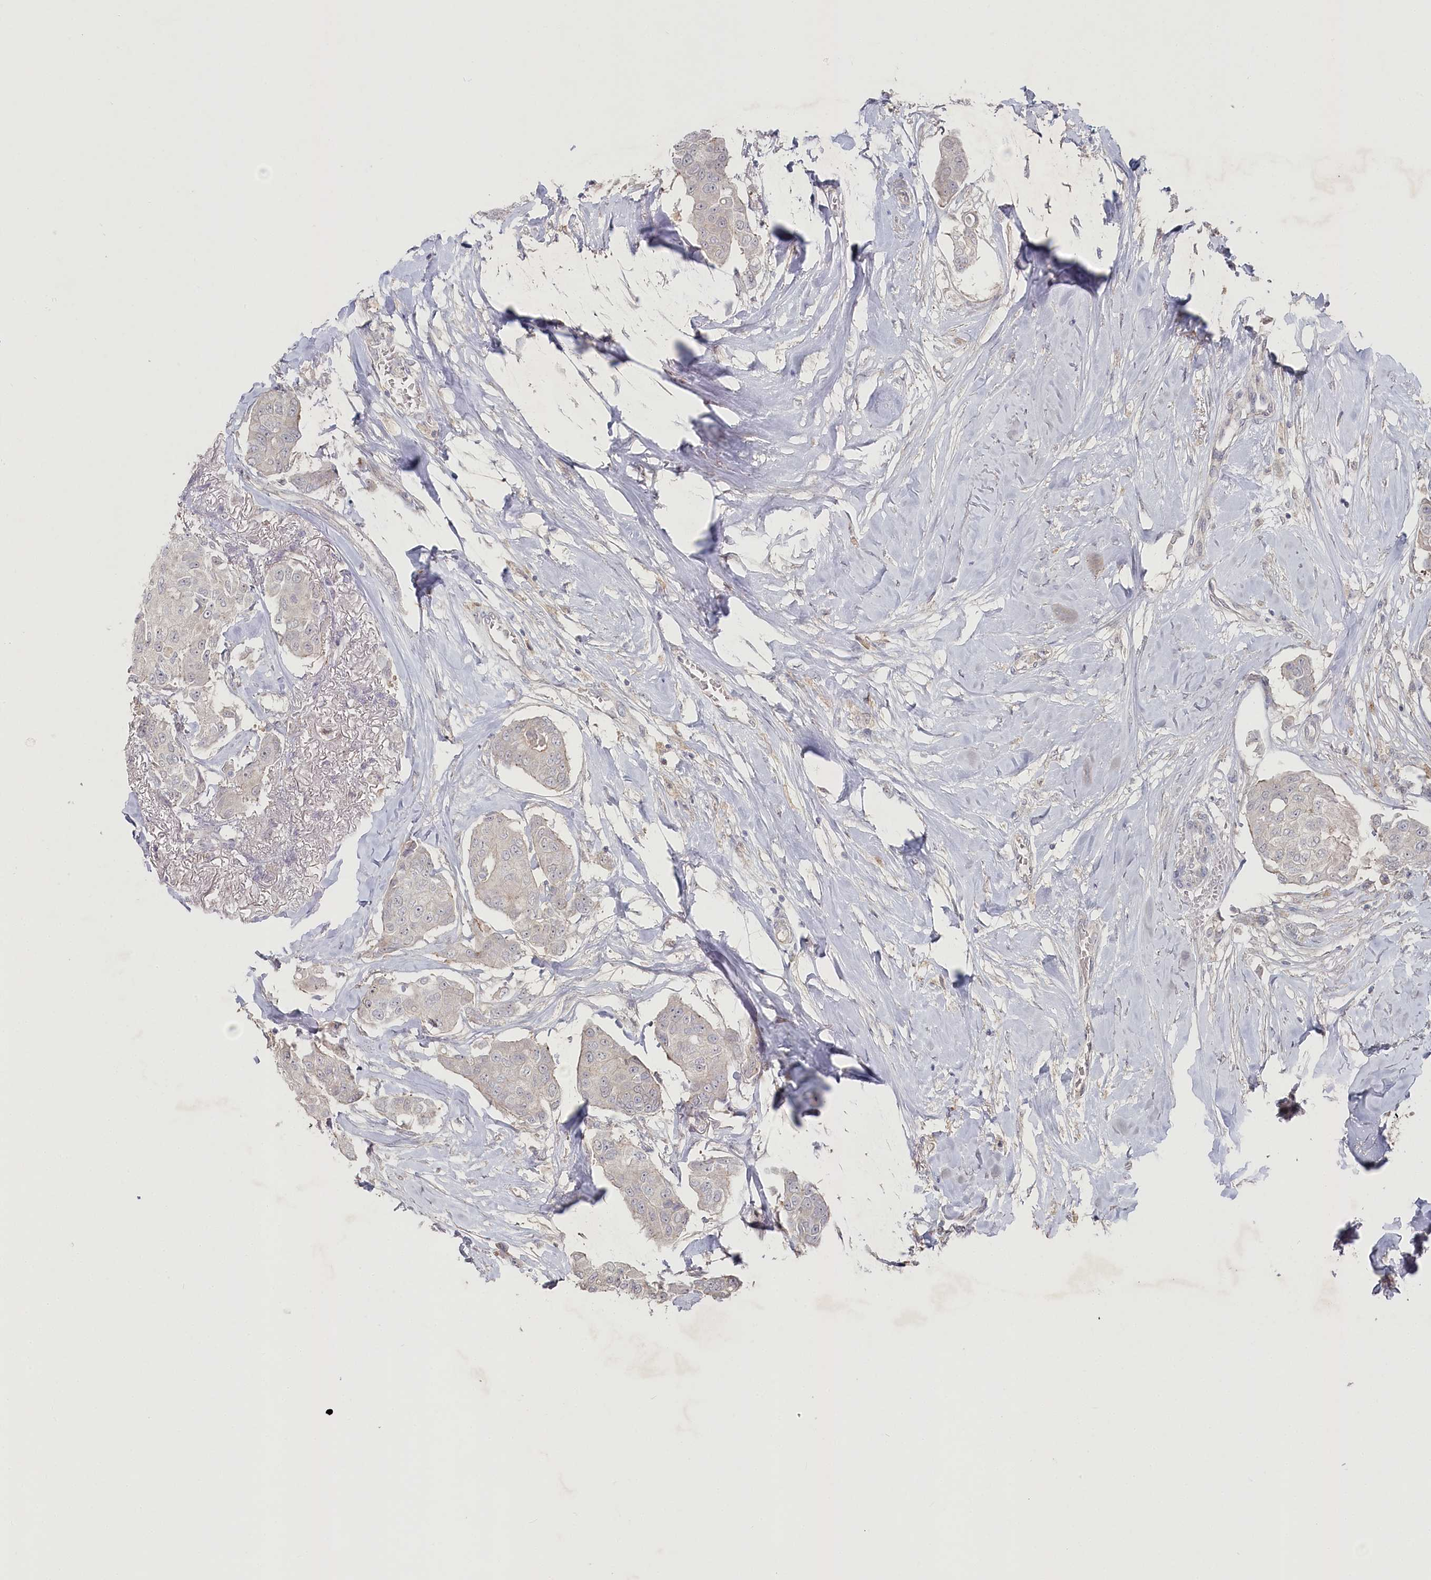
{"staining": {"intensity": "negative", "quantity": "none", "location": "none"}, "tissue": "breast cancer", "cell_type": "Tumor cells", "image_type": "cancer", "snomed": [{"axis": "morphology", "description": "Duct carcinoma"}, {"axis": "topography", "description": "Breast"}], "caption": "Tumor cells are negative for protein expression in human breast invasive ductal carcinoma.", "gene": "TGFBRAP1", "patient": {"sex": "female", "age": 80}}